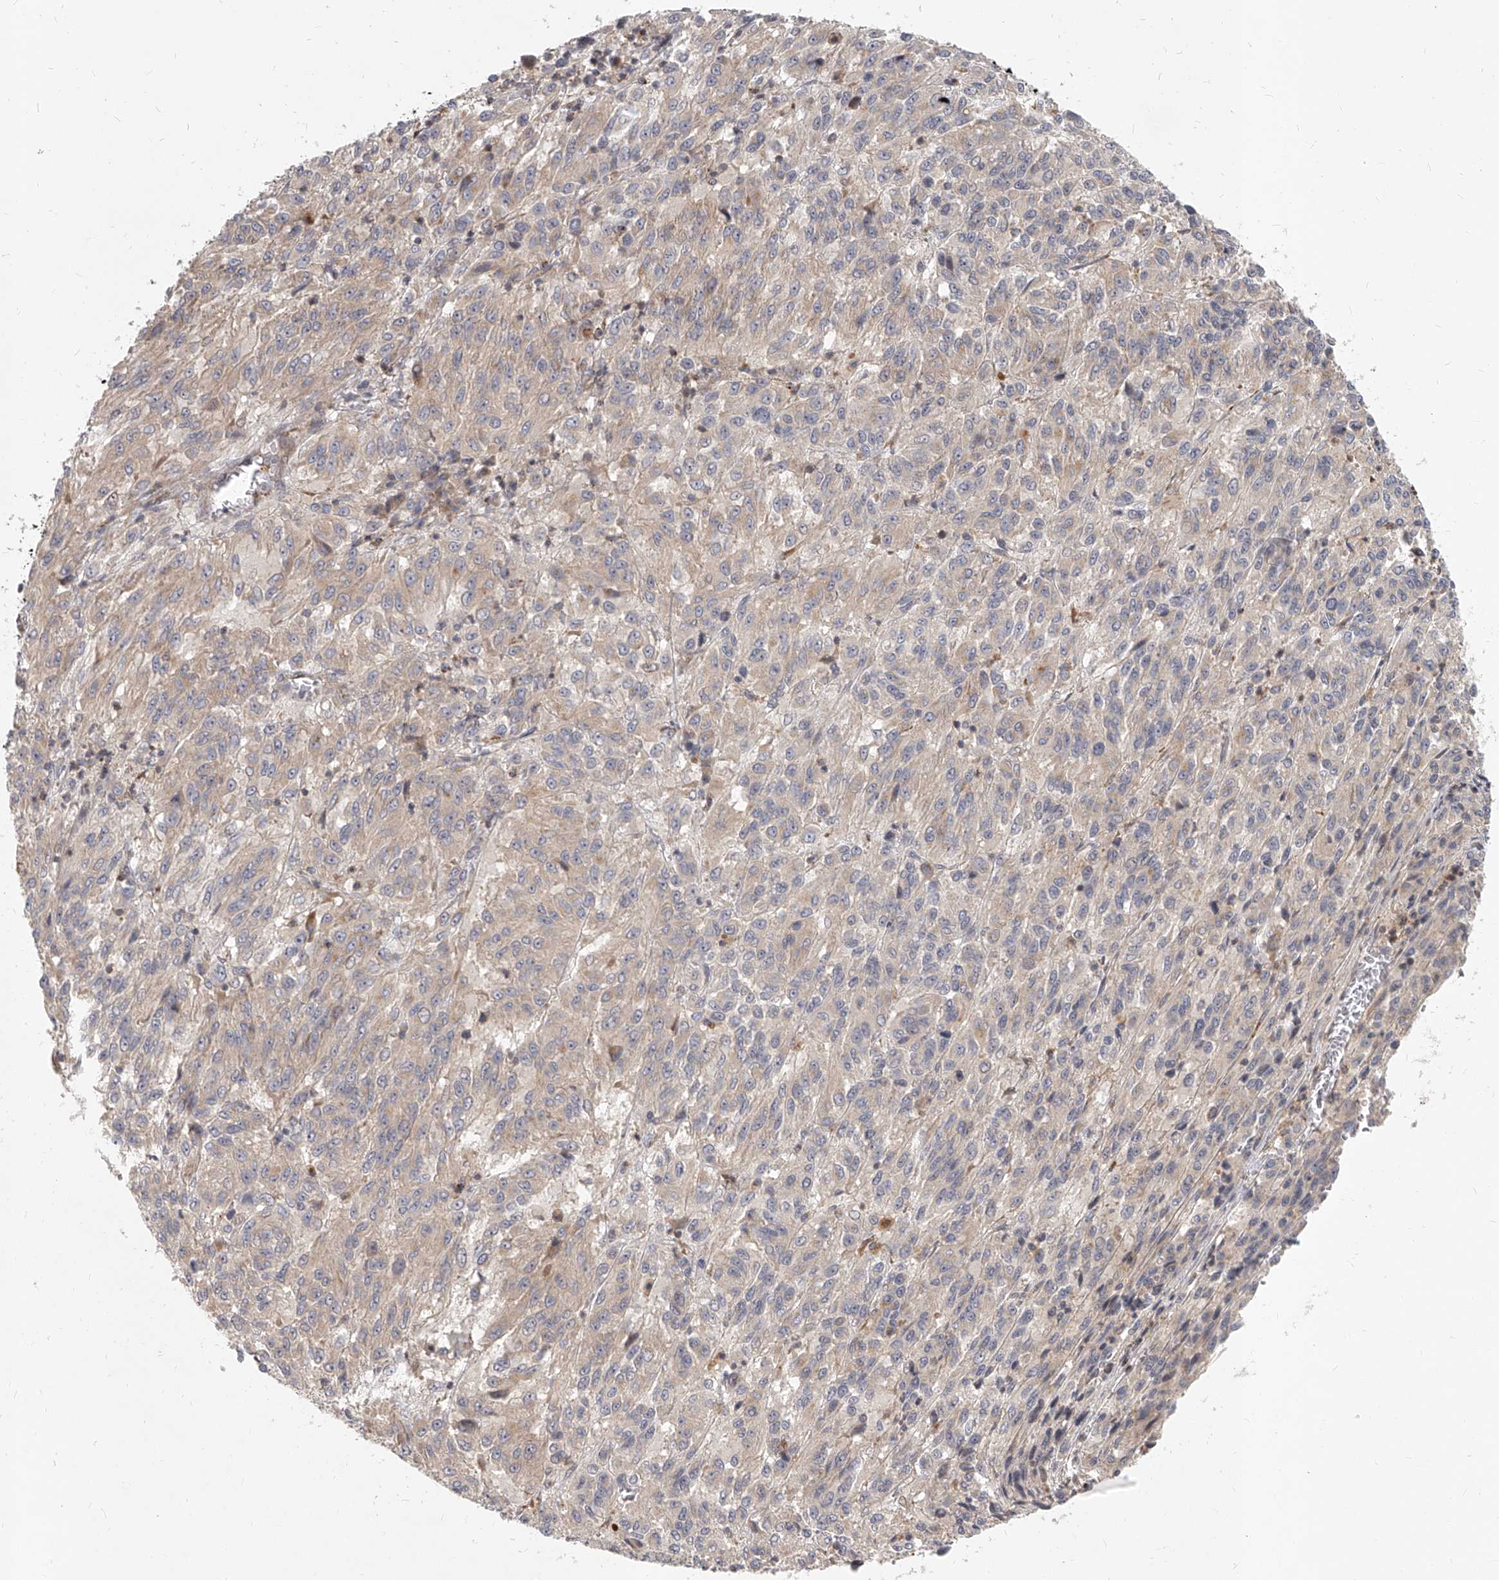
{"staining": {"intensity": "negative", "quantity": "none", "location": "none"}, "tissue": "melanoma", "cell_type": "Tumor cells", "image_type": "cancer", "snomed": [{"axis": "morphology", "description": "Malignant melanoma, Metastatic site"}, {"axis": "topography", "description": "Lung"}], "caption": "A photomicrograph of melanoma stained for a protein demonstrates no brown staining in tumor cells.", "gene": "SLC37A1", "patient": {"sex": "male", "age": 64}}